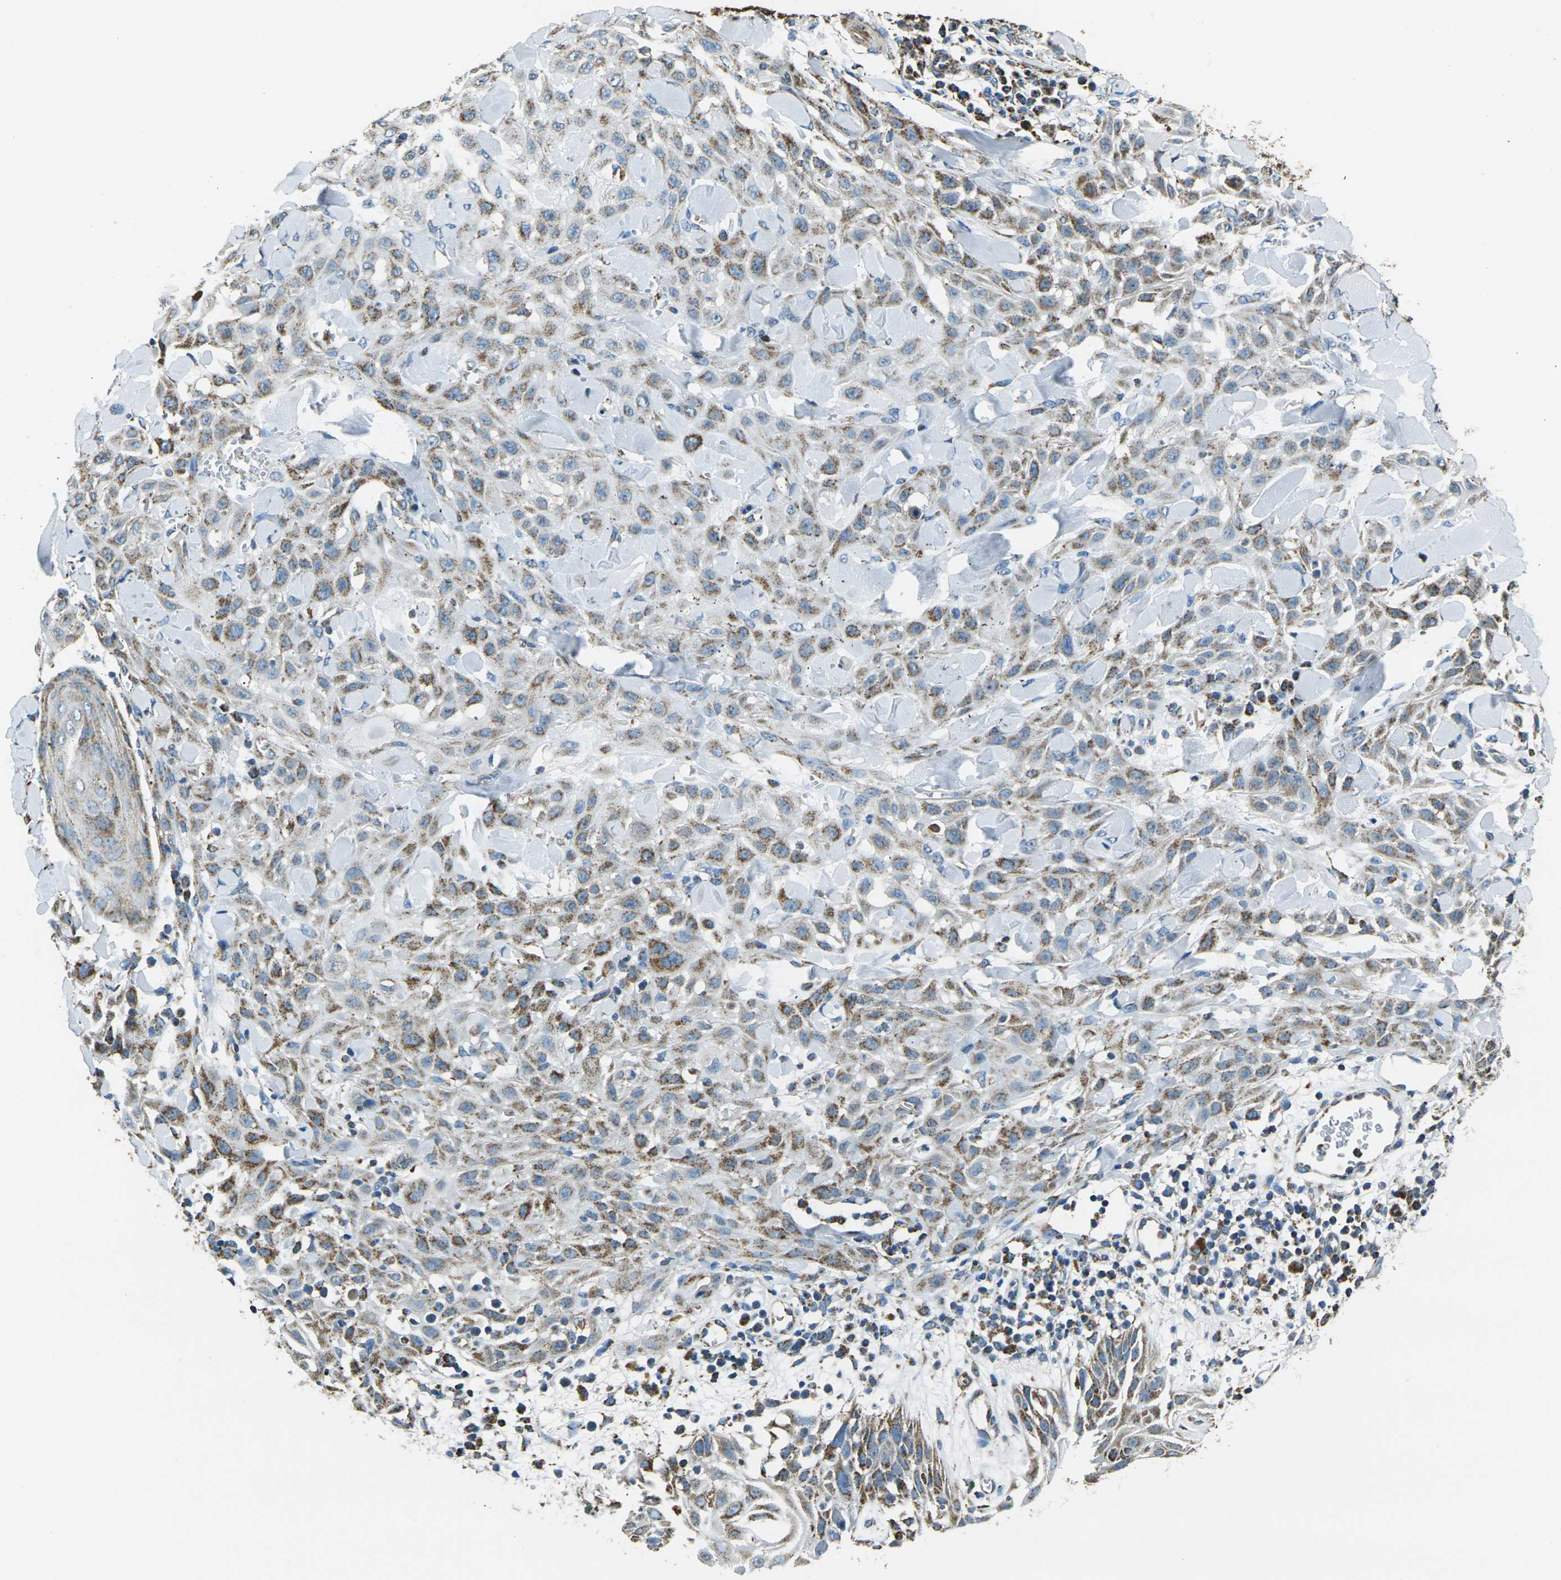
{"staining": {"intensity": "moderate", "quantity": ">75%", "location": "cytoplasmic/membranous"}, "tissue": "skin cancer", "cell_type": "Tumor cells", "image_type": "cancer", "snomed": [{"axis": "morphology", "description": "Squamous cell carcinoma, NOS"}, {"axis": "topography", "description": "Skin"}], "caption": "Immunohistochemical staining of squamous cell carcinoma (skin) displays moderate cytoplasmic/membranous protein staining in about >75% of tumor cells.", "gene": "IRF3", "patient": {"sex": "male", "age": 24}}